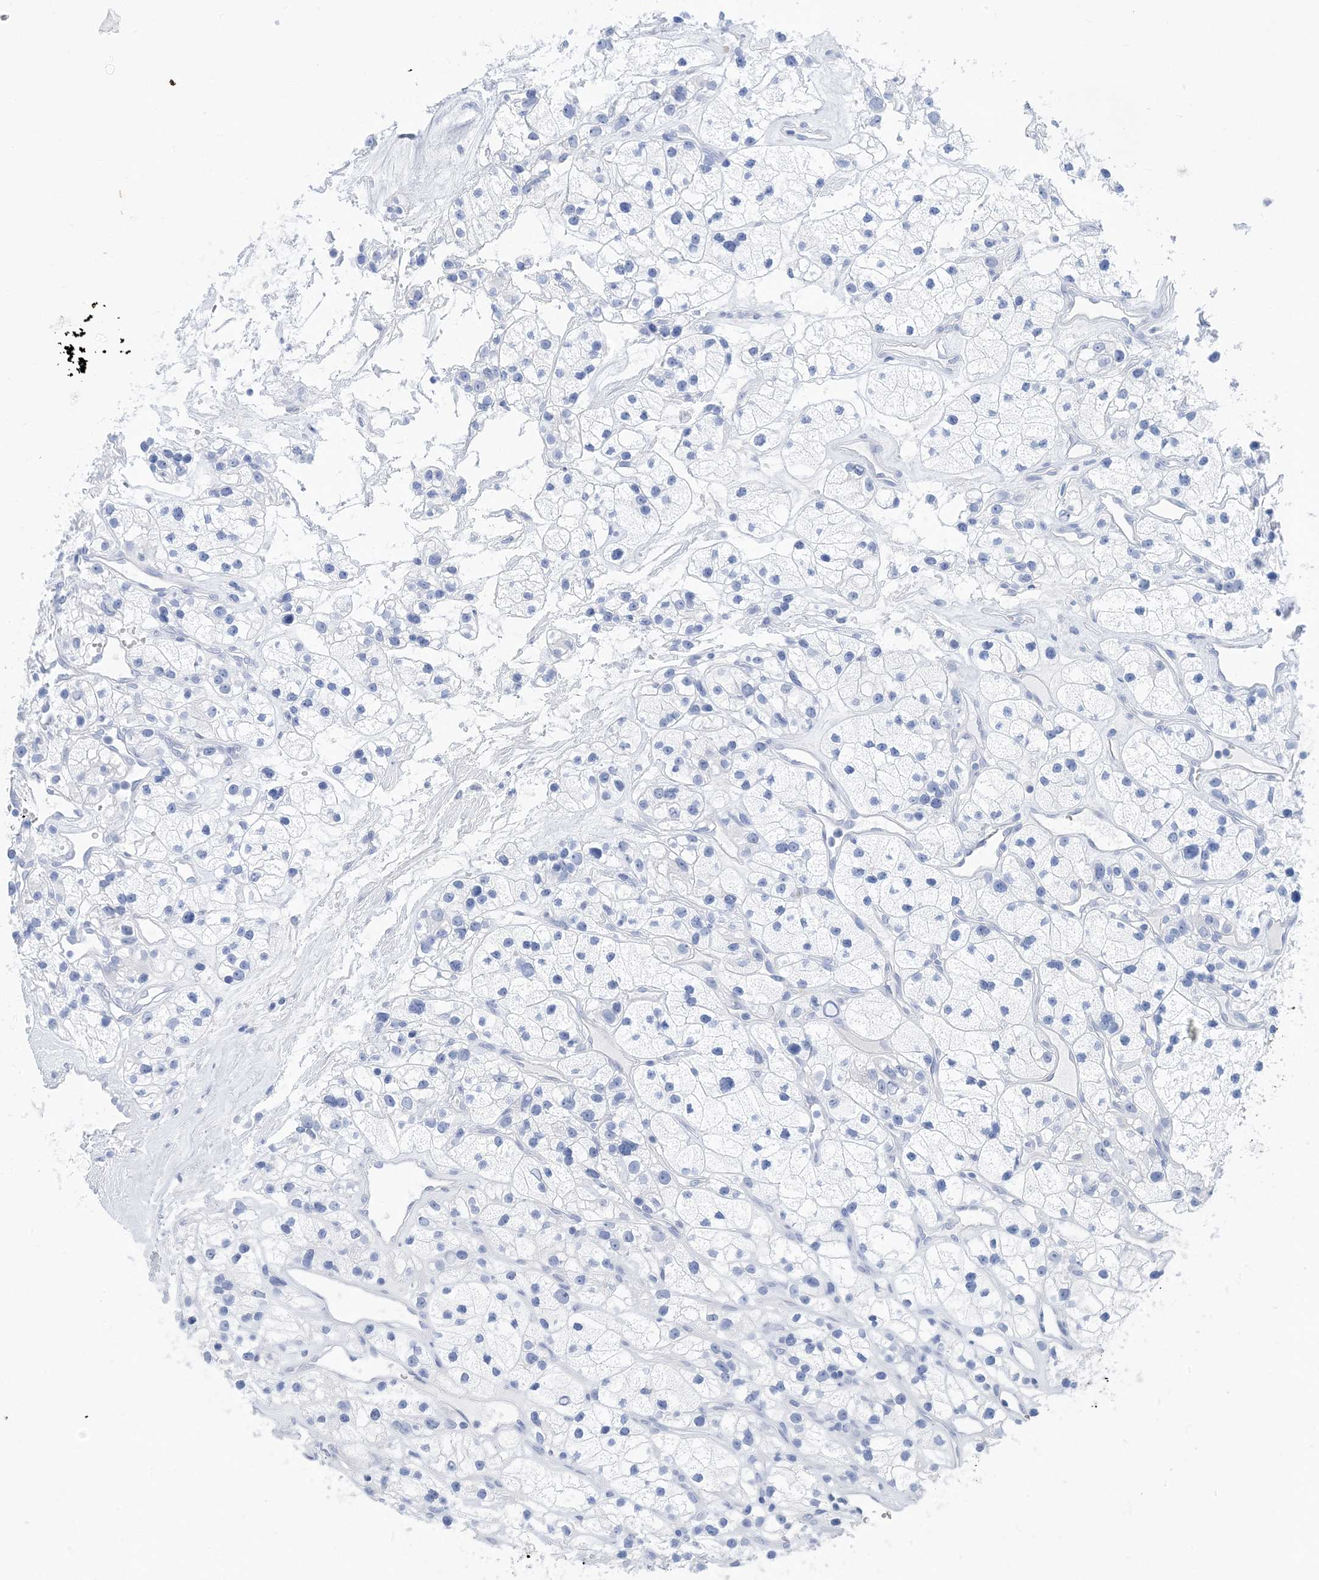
{"staining": {"intensity": "negative", "quantity": "none", "location": "none"}, "tissue": "renal cancer", "cell_type": "Tumor cells", "image_type": "cancer", "snomed": [{"axis": "morphology", "description": "Adenocarcinoma, NOS"}, {"axis": "topography", "description": "Kidney"}], "caption": "This is an immunohistochemistry histopathology image of human adenocarcinoma (renal). There is no positivity in tumor cells.", "gene": "SH3YL1", "patient": {"sex": "female", "age": 57}}